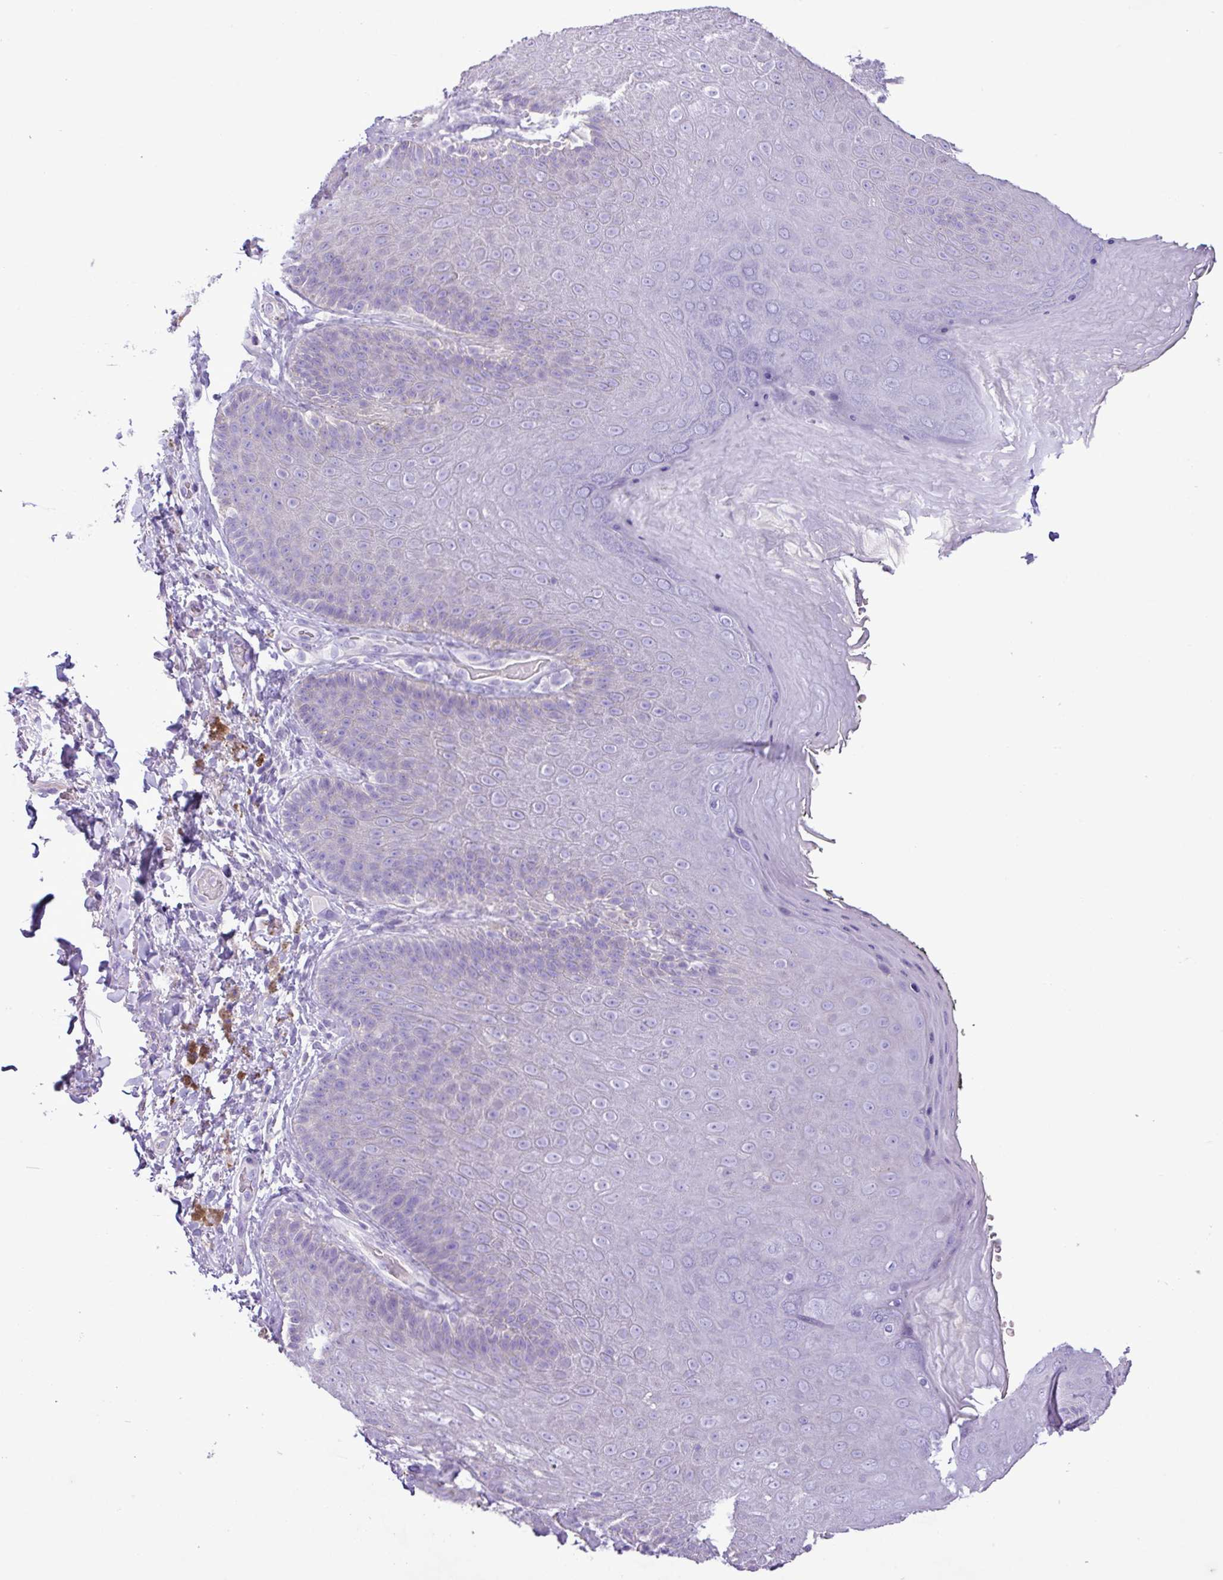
{"staining": {"intensity": "negative", "quantity": "none", "location": "none"}, "tissue": "skin", "cell_type": "Epidermal cells", "image_type": "normal", "snomed": [{"axis": "morphology", "description": "Normal tissue, NOS"}, {"axis": "topography", "description": "Anal"}, {"axis": "topography", "description": "Peripheral nerve tissue"}], "caption": "IHC histopathology image of normal skin: human skin stained with DAB (3,3'-diaminobenzidine) displays no significant protein positivity in epidermal cells.", "gene": "ZNF334", "patient": {"sex": "male", "age": 53}}